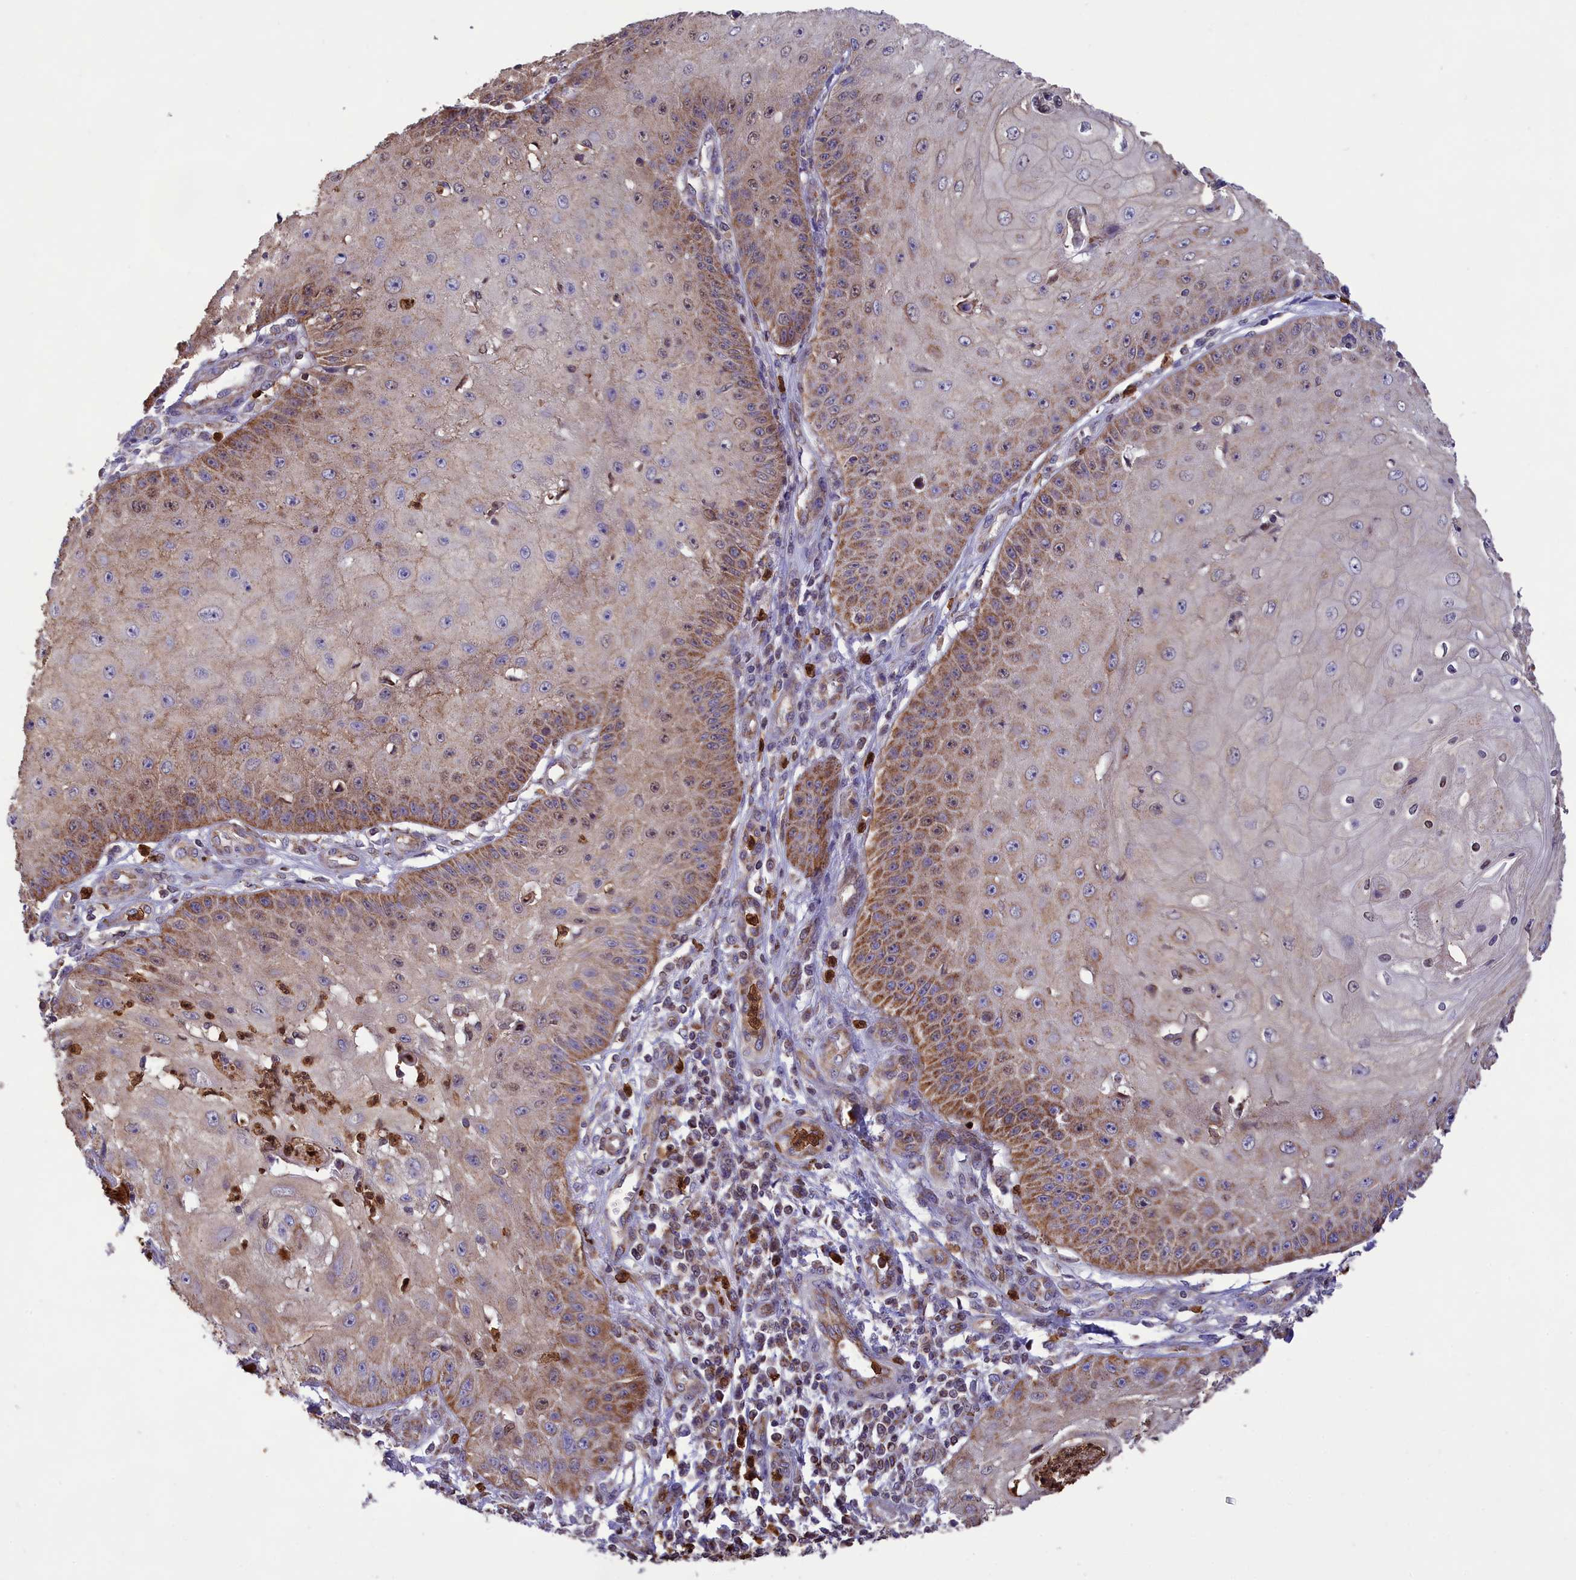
{"staining": {"intensity": "moderate", "quantity": "25%-75%", "location": "cytoplasmic/membranous"}, "tissue": "skin cancer", "cell_type": "Tumor cells", "image_type": "cancer", "snomed": [{"axis": "morphology", "description": "Squamous cell carcinoma, NOS"}, {"axis": "topography", "description": "Skin"}], "caption": "Moderate cytoplasmic/membranous positivity for a protein is appreciated in about 25%-75% of tumor cells of skin cancer using immunohistochemistry (IHC).", "gene": "PKHD1L1", "patient": {"sex": "male", "age": 70}}